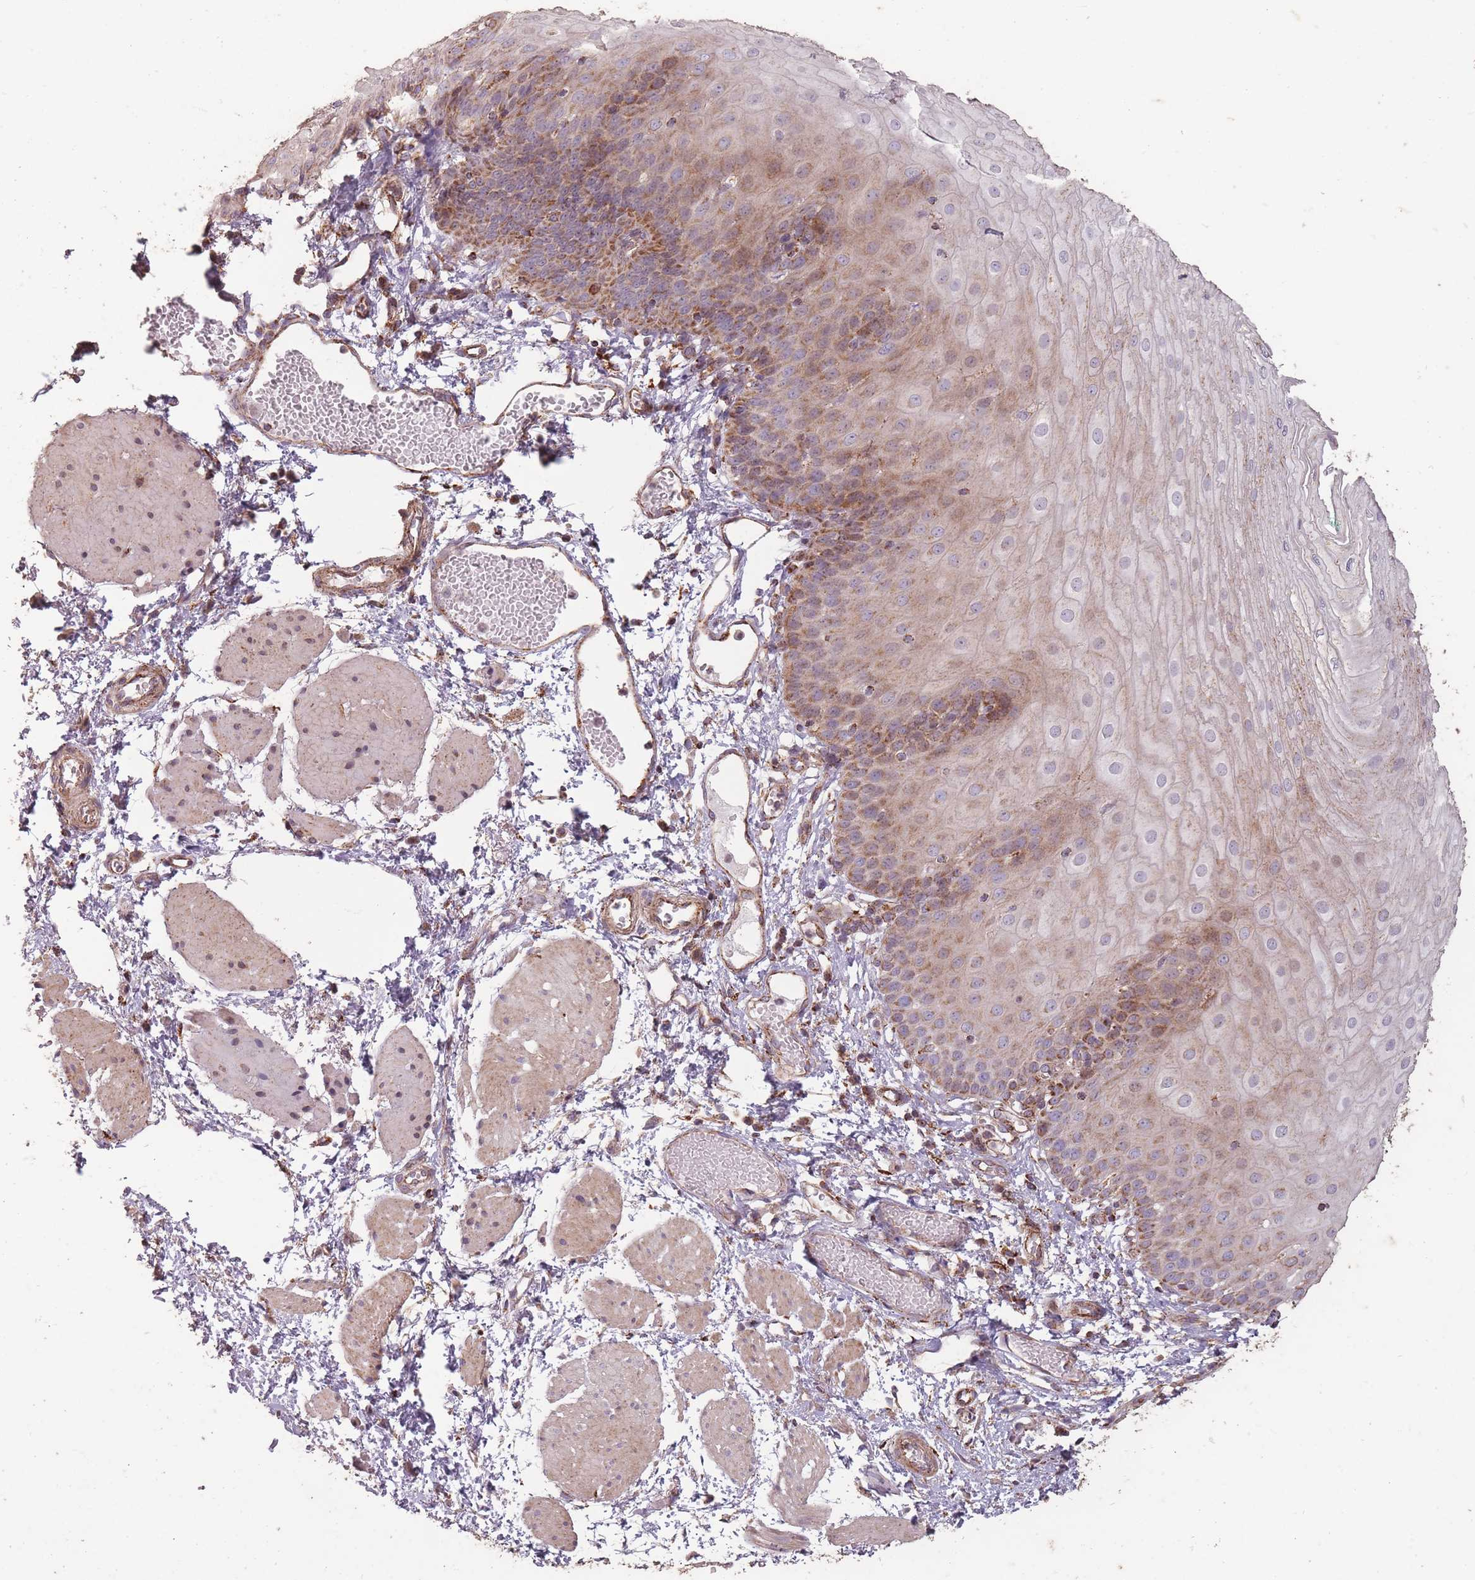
{"staining": {"intensity": "strong", "quantity": "25%-75%", "location": "cytoplasmic/membranous"}, "tissue": "esophagus", "cell_type": "Squamous epithelial cells", "image_type": "normal", "snomed": [{"axis": "morphology", "description": "Normal tissue, NOS"}, {"axis": "topography", "description": "Esophagus"}], "caption": "Esophagus stained with a brown dye demonstrates strong cytoplasmic/membranous positive expression in about 25%-75% of squamous epithelial cells.", "gene": "CNOT8", "patient": {"sex": "male", "age": 69}}